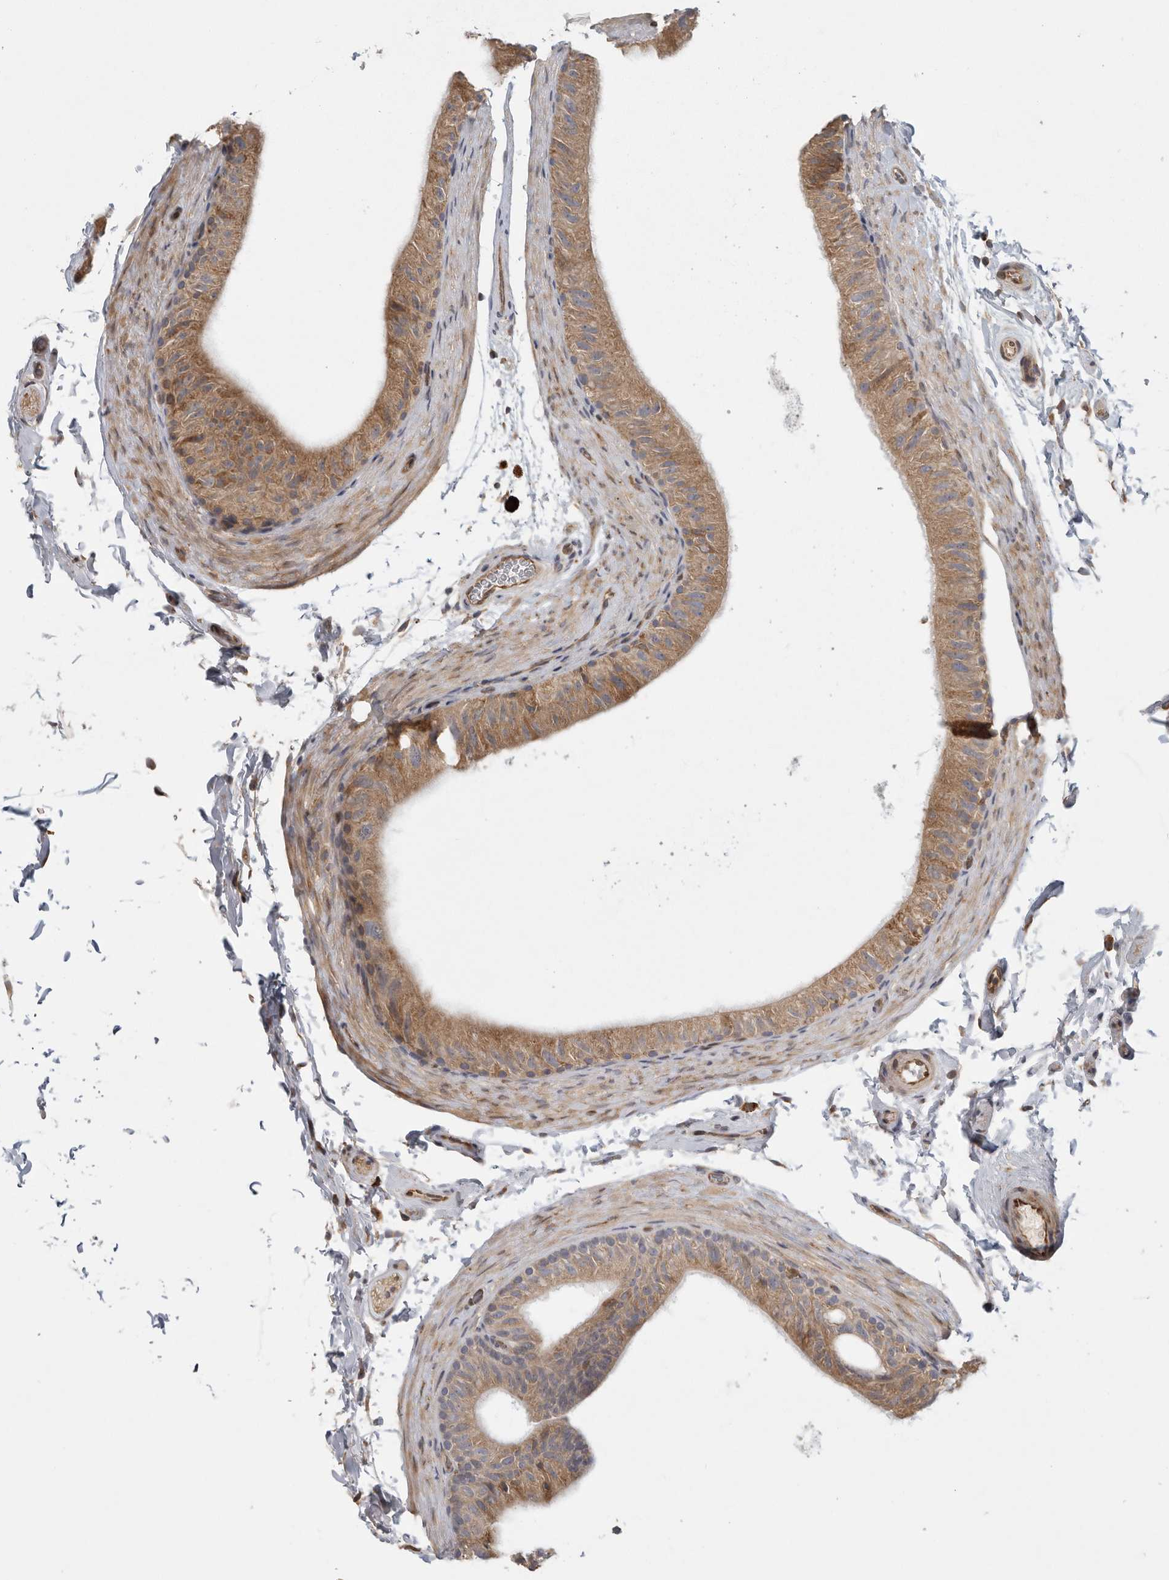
{"staining": {"intensity": "moderate", "quantity": ">75%", "location": "cytoplasmic/membranous"}, "tissue": "epididymis", "cell_type": "Glandular cells", "image_type": "normal", "snomed": [{"axis": "morphology", "description": "Normal tissue, NOS"}, {"axis": "topography", "description": "Epididymis"}], "caption": "An immunohistochemistry micrograph of unremarkable tissue is shown. Protein staining in brown shows moderate cytoplasmic/membranous positivity in epididymis within glandular cells.", "gene": "BCAP29", "patient": {"sex": "male", "age": 49}}